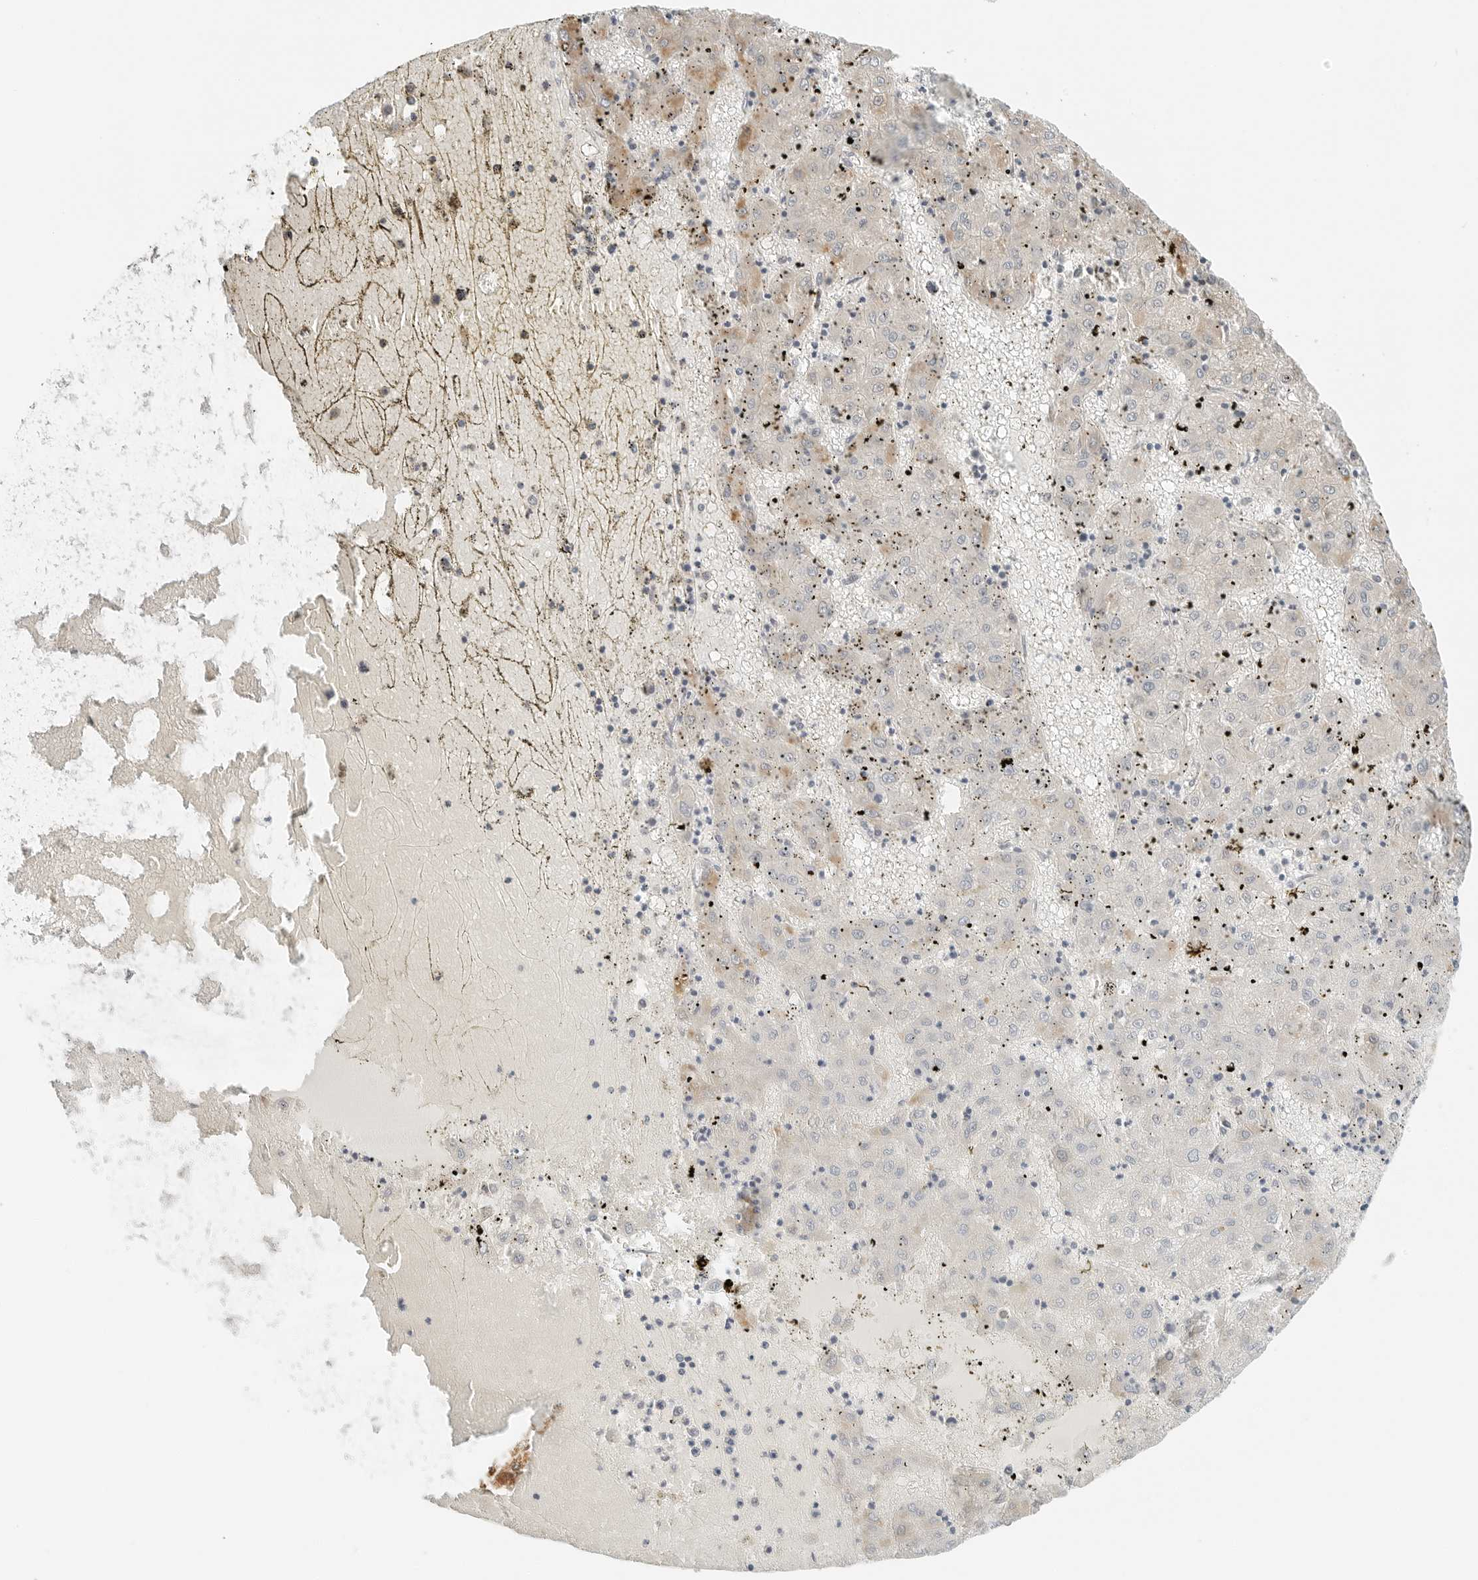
{"staining": {"intensity": "weak", "quantity": "<25%", "location": "cytoplasmic/membranous"}, "tissue": "liver cancer", "cell_type": "Tumor cells", "image_type": "cancer", "snomed": [{"axis": "morphology", "description": "Carcinoma, Hepatocellular, NOS"}, {"axis": "topography", "description": "Liver"}], "caption": "A micrograph of human liver cancer (hepatocellular carcinoma) is negative for staining in tumor cells. Nuclei are stained in blue.", "gene": "IQCC", "patient": {"sex": "male", "age": 72}}